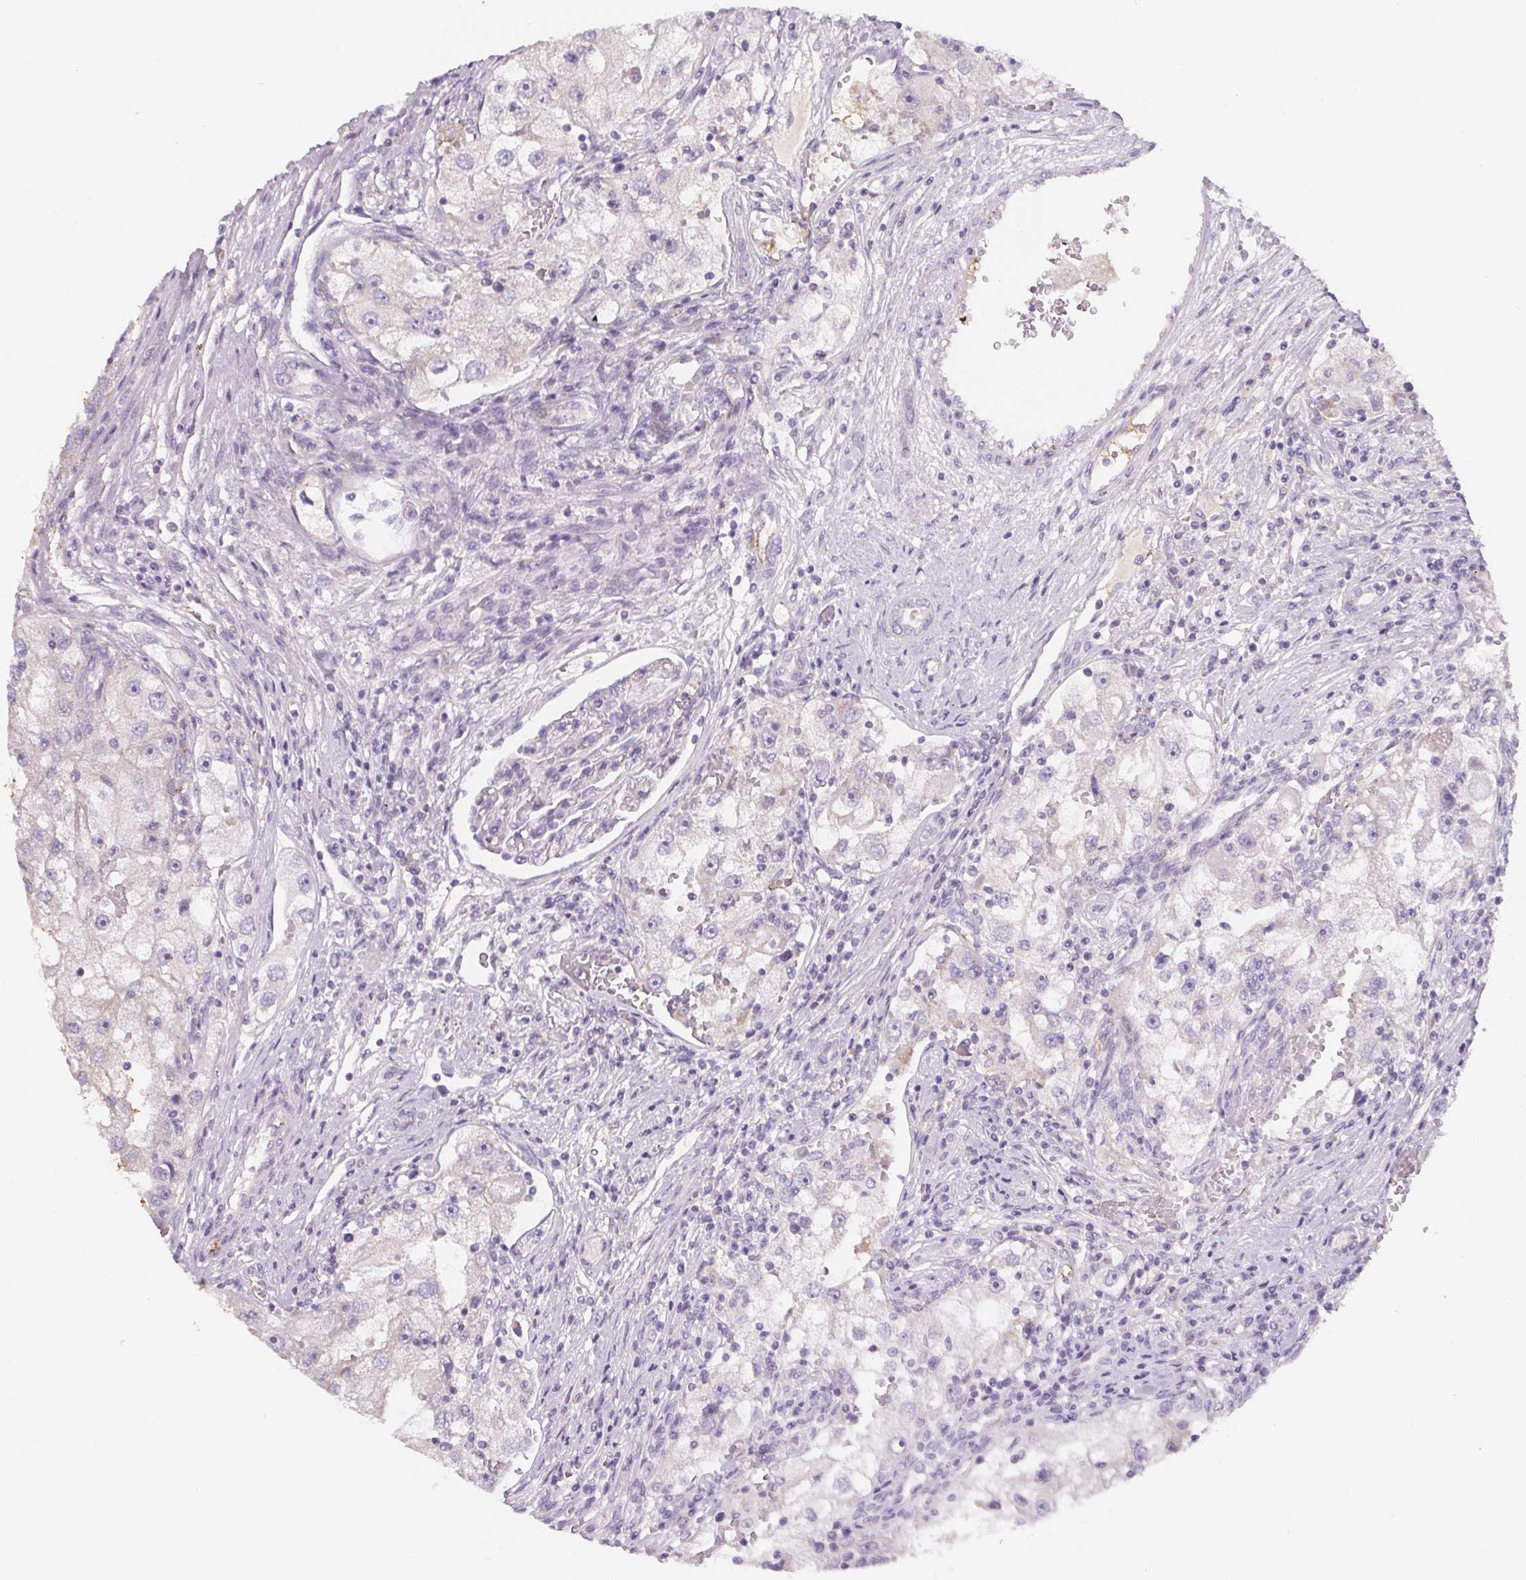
{"staining": {"intensity": "negative", "quantity": "none", "location": "none"}, "tissue": "renal cancer", "cell_type": "Tumor cells", "image_type": "cancer", "snomed": [{"axis": "morphology", "description": "Adenocarcinoma, NOS"}, {"axis": "topography", "description": "Kidney"}], "caption": "Immunohistochemical staining of human renal cancer shows no significant positivity in tumor cells.", "gene": "LPA", "patient": {"sex": "male", "age": 63}}